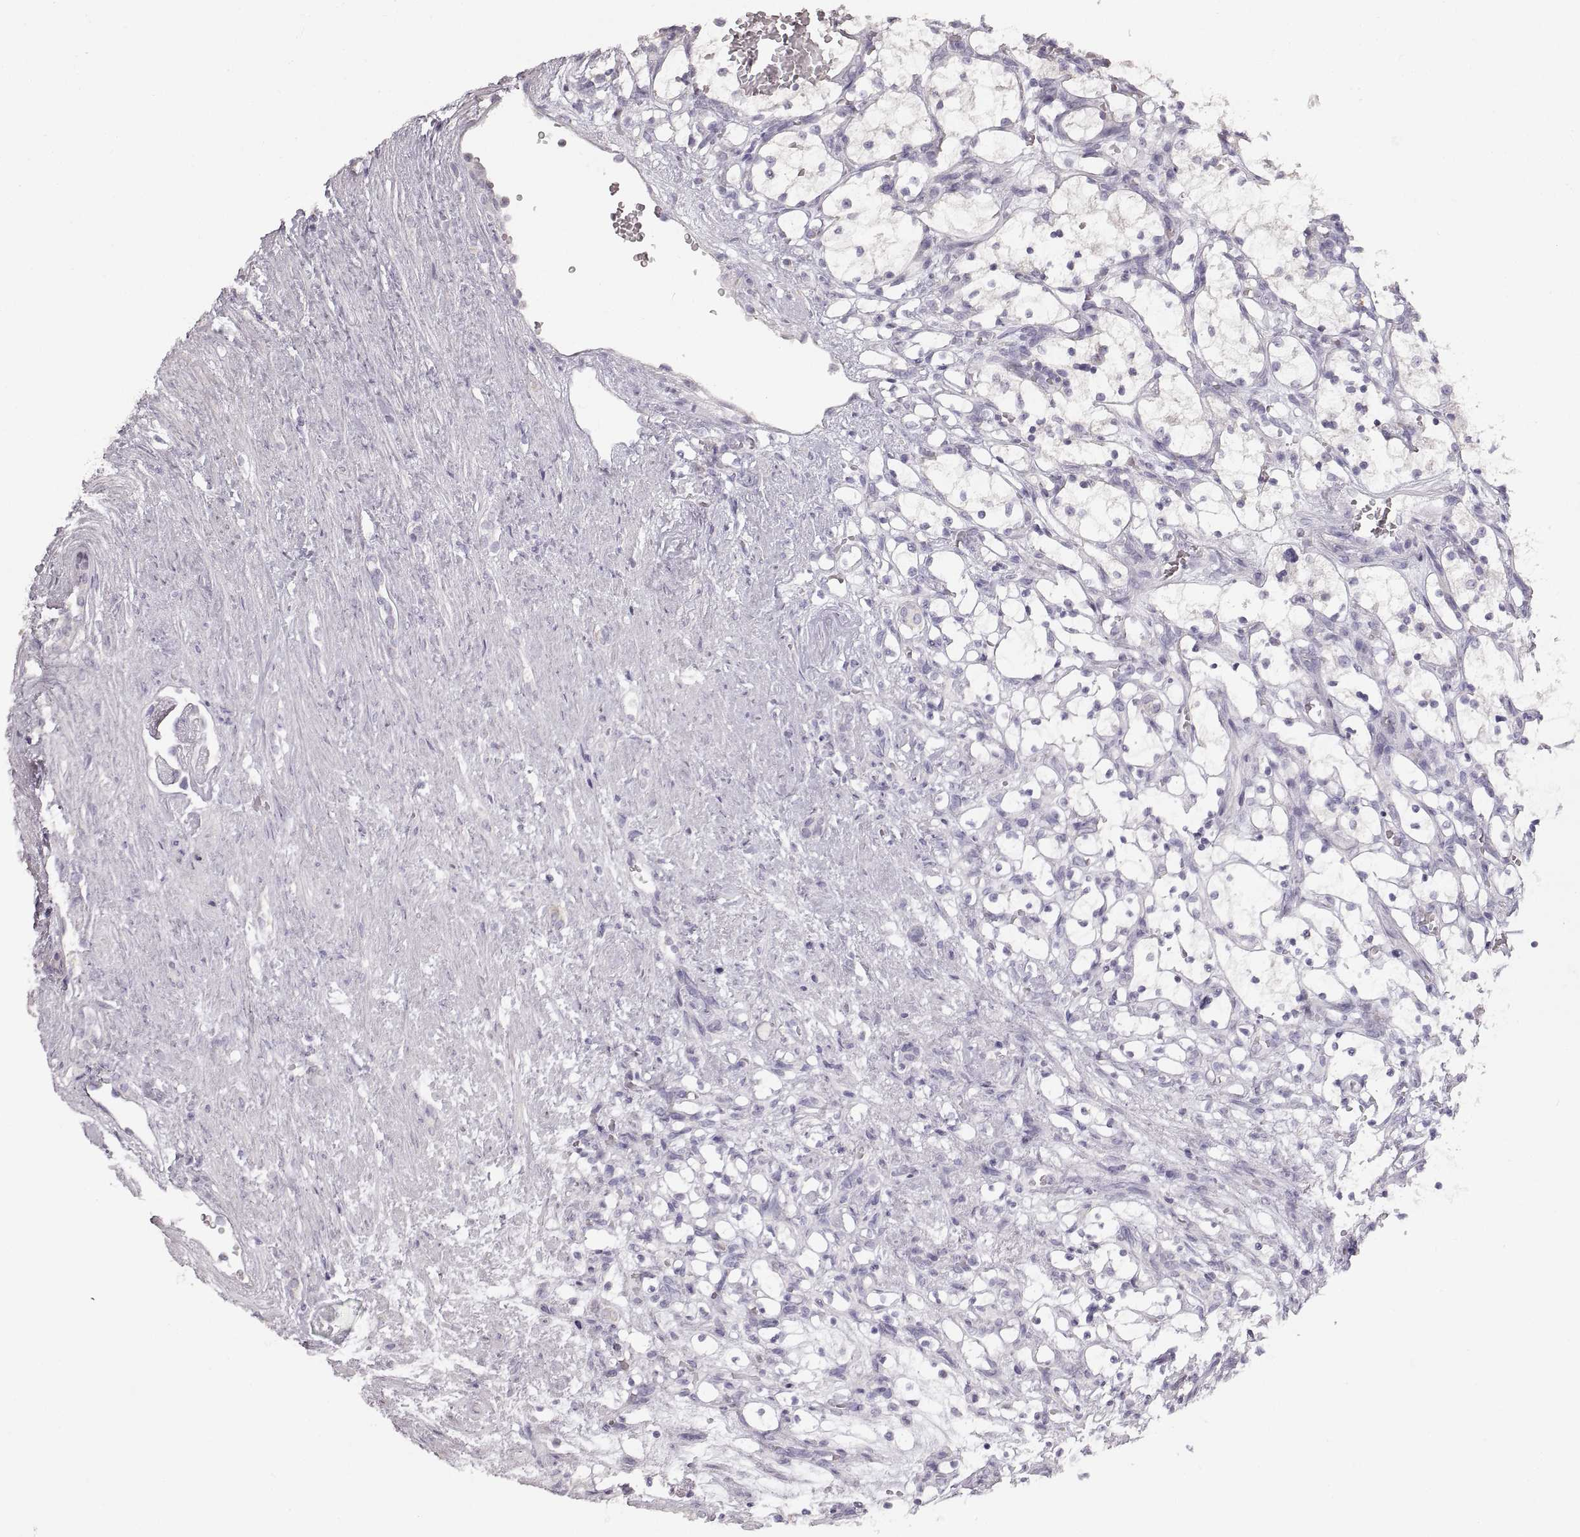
{"staining": {"intensity": "negative", "quantity": "none", "location": "none"}, "tissue": "renal cancer", "cell_type": "Tumor cells", "image_type": "cancer", "snomed": [{"axis": "morphology", "description": "Adenocarcinoma, NOS"}, {"axis": "topography", "description": "Kidney"}], "caption": "The histopathology image reveals no significant expression in tumor cells of adenocarcinoma (renal).", "gene": "ZP3", "patient": {"sex": "female", "age": 69}}